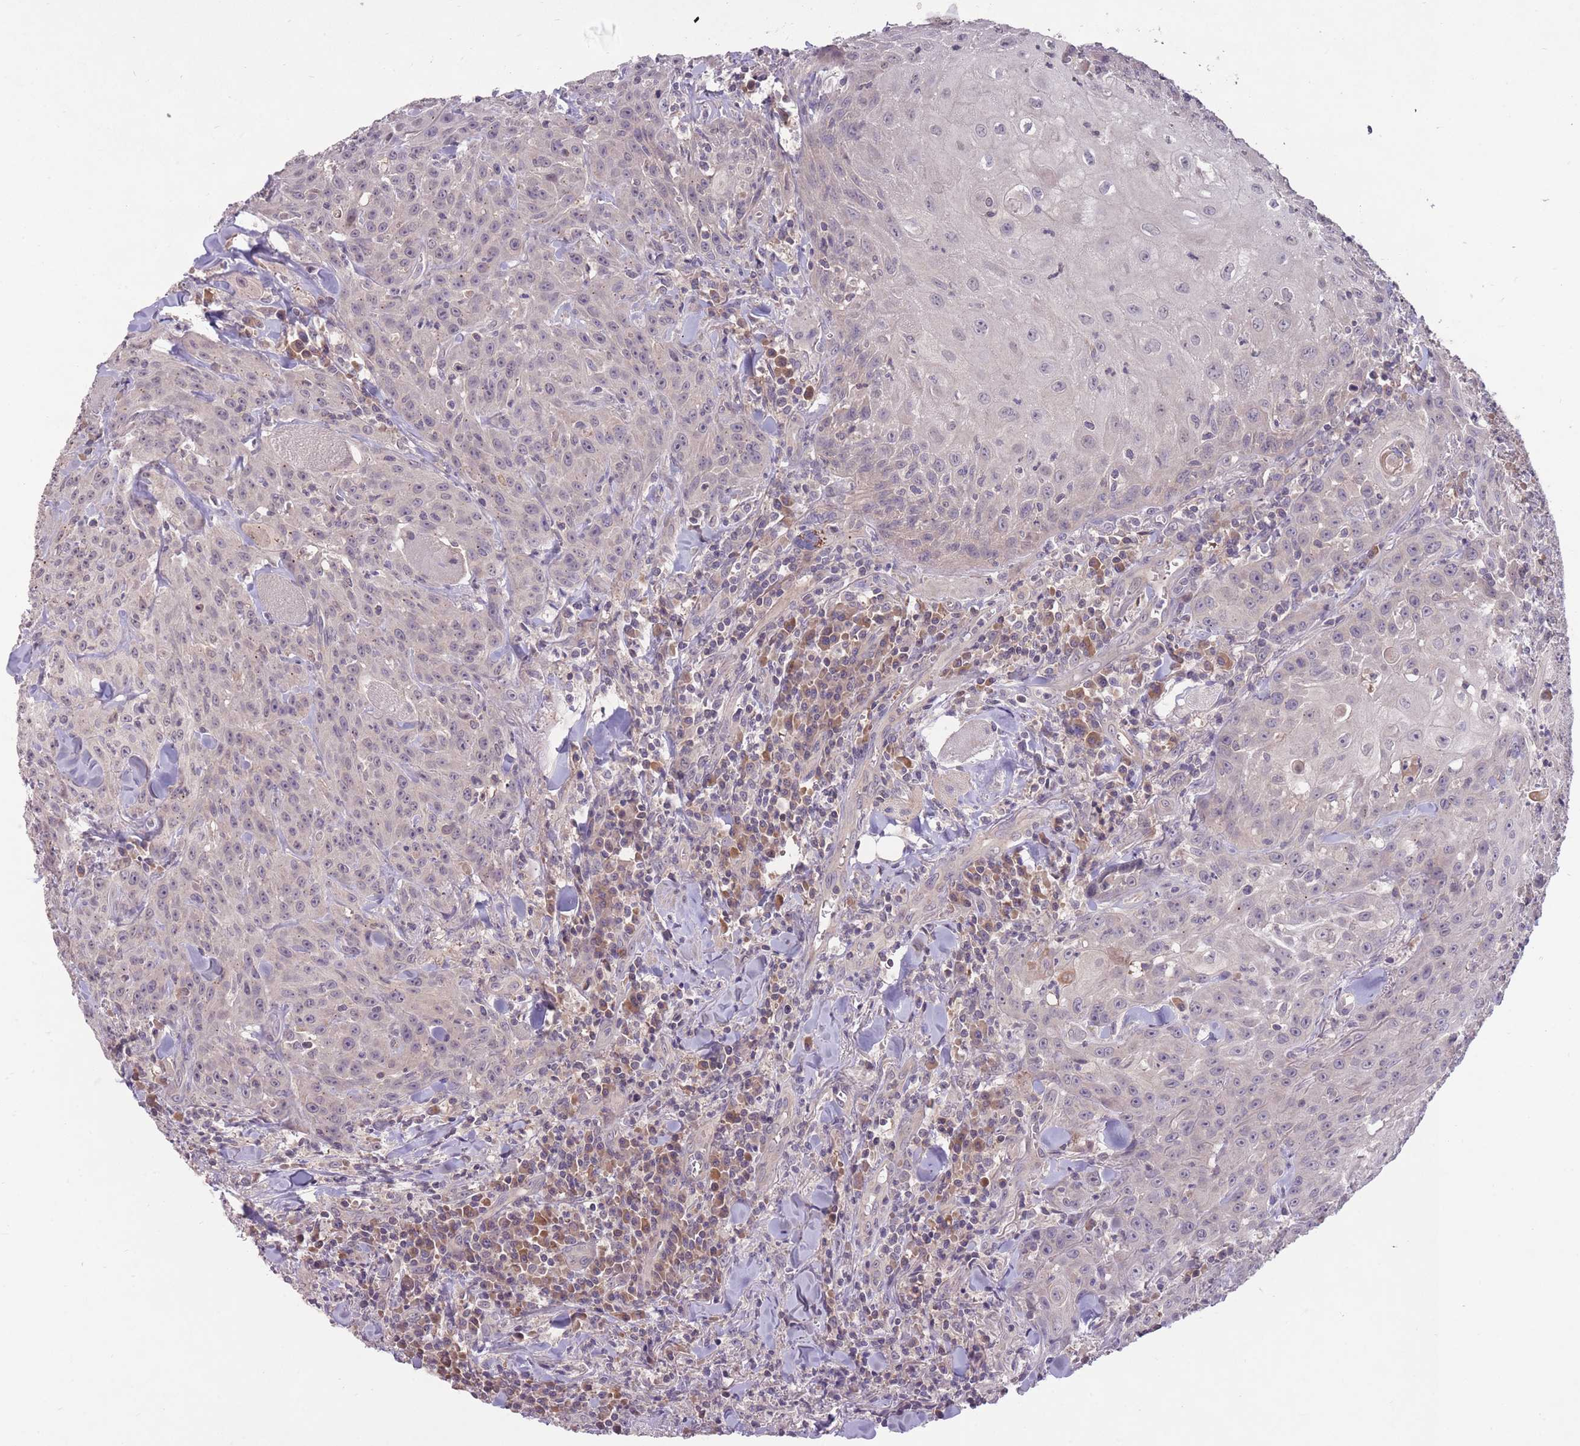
{"staining": {"intensity": "negative", "quantity": "none", "location": "none"}, "tissue": "head and neck cancer", "cell_type": "Tumor cells", "image_type": "cancer", "snomed": [{"axis": "morphology", "description": "Normal tissue, NOS"}, {"axis": "morphology", "description": "Squamous cell carcinoma, NOS"}, {"axis": "topography", "description": "Oral tissue"}, {"axis": "topography", "description": "Head-Neck"}], "caption": "IHC of squamous cell carcinoma (head and neck) shows no staining in tumor cells.", "gene": "ADCYAP1R1", "patient": {"sex": "female", "age": 70}}